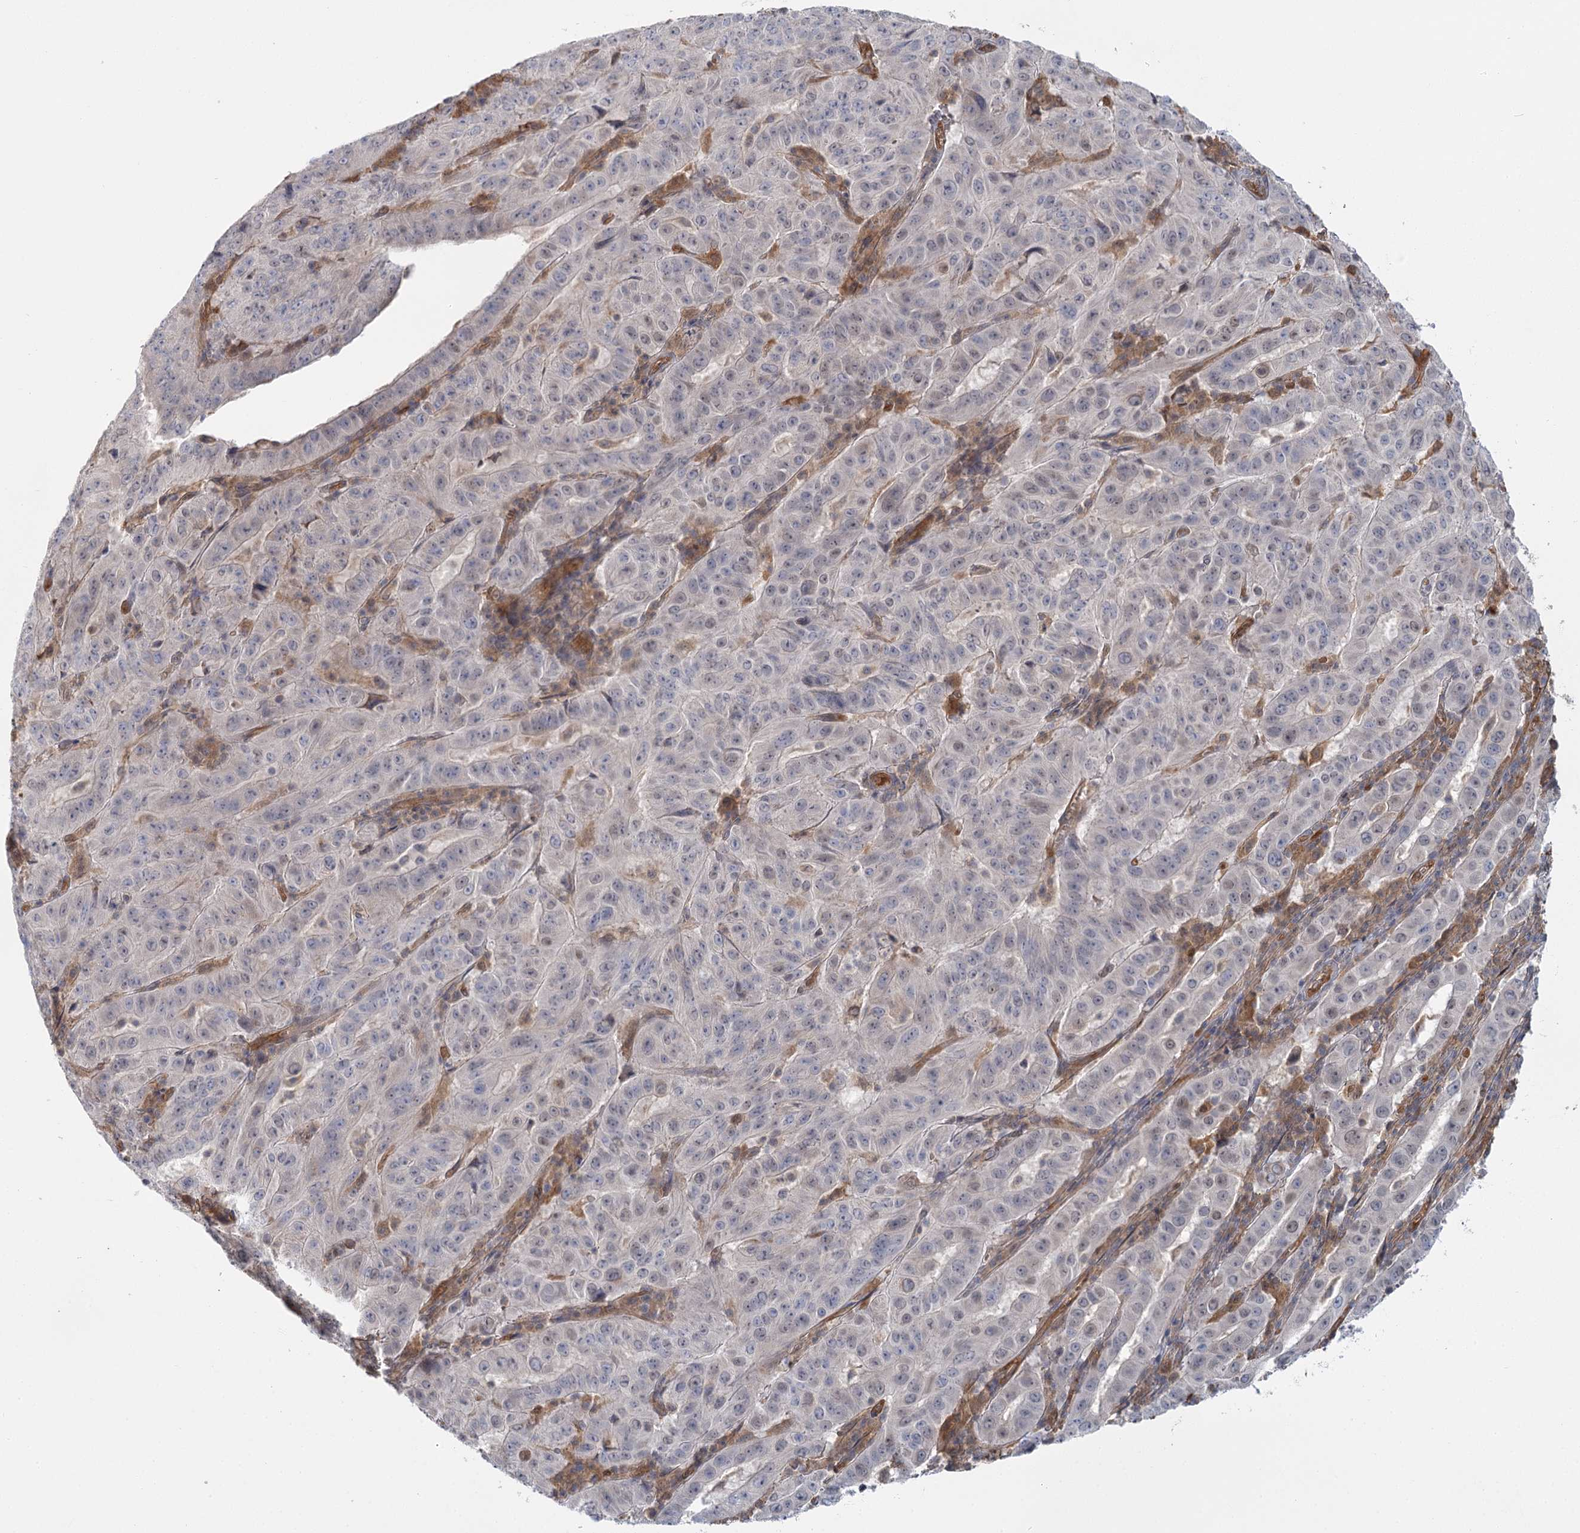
{"staining": {"intensity": "weak", "quantity": "<25%", "location": "nuclear"}, "tissue": "pancreatic cancer", "cell_type": "Tumor cells", "image_type": "cancer", "snomed": [{"axis": "morphology", "description": "Adenocarcinoma, NOS"}, {"axis": "topography", "description": "Pancreas"}], "caption": "This histopathology image is of pancreatic cancer (adenocarcinoma) stained with IHC to label a protein in brown with the nuclei are counter-stained blue. There is no positivity in tumor cells.", "gene": "USP11", "patient": {"sex": "male", "age": 63}}